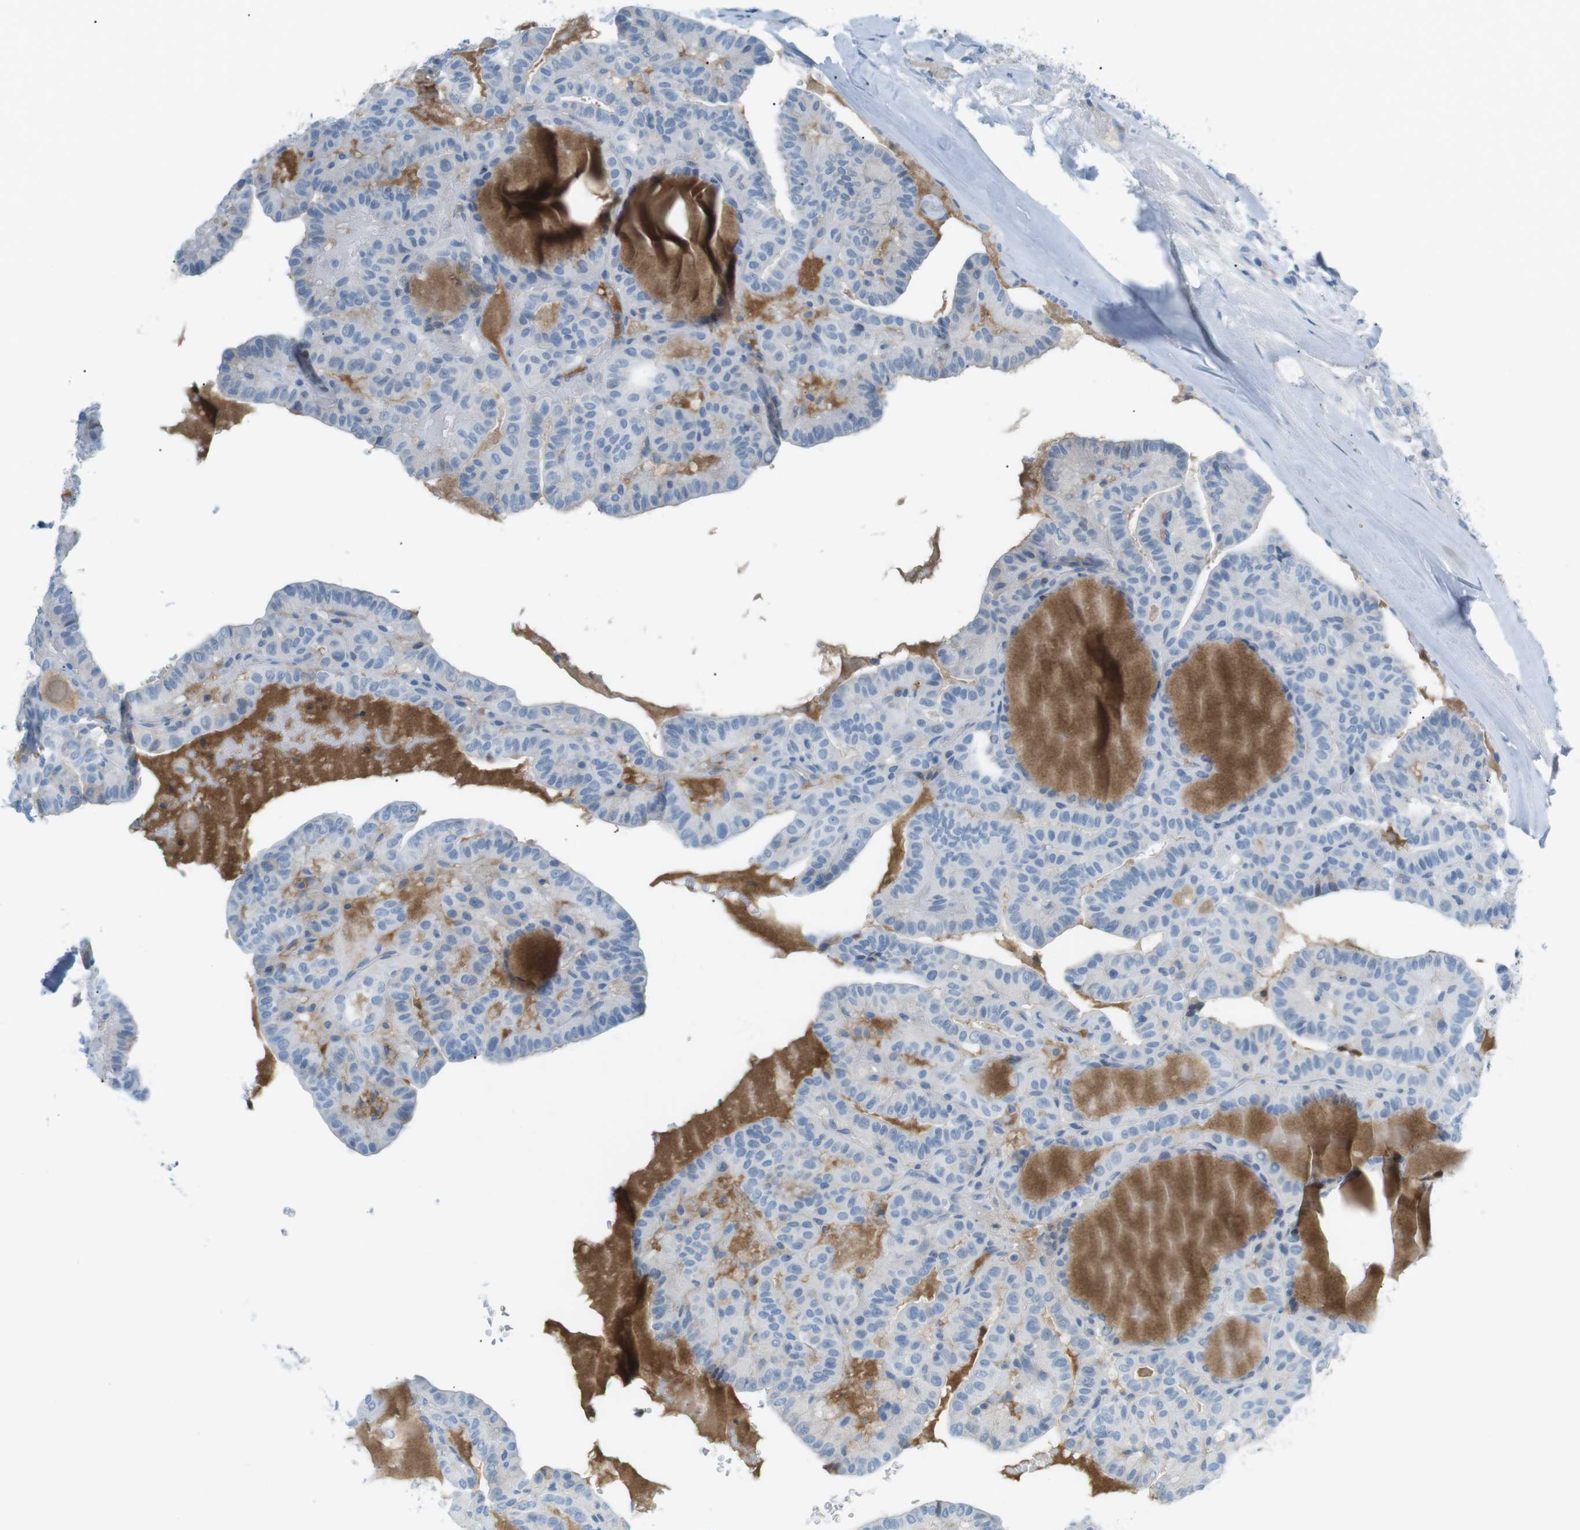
{"staining": {"intensity": "negative", "quantity": "none", "location": "none"}, "tissue": "thyroid cancer", "cell_type": "Tumor cells", "image_type": "cancer", "snomed": [{"axis": "morphology", "description": "Papillary adenocarcinoma, NOS"}, {"axis": "topography", "description": "Thyroid gland"}], "caption": "A micrograph of human thyroid papillary adenocarcinoma is negative for staining in tumor cells.", "gene": "AZGP1", "patient": {"sex": "male", "age": 77}}